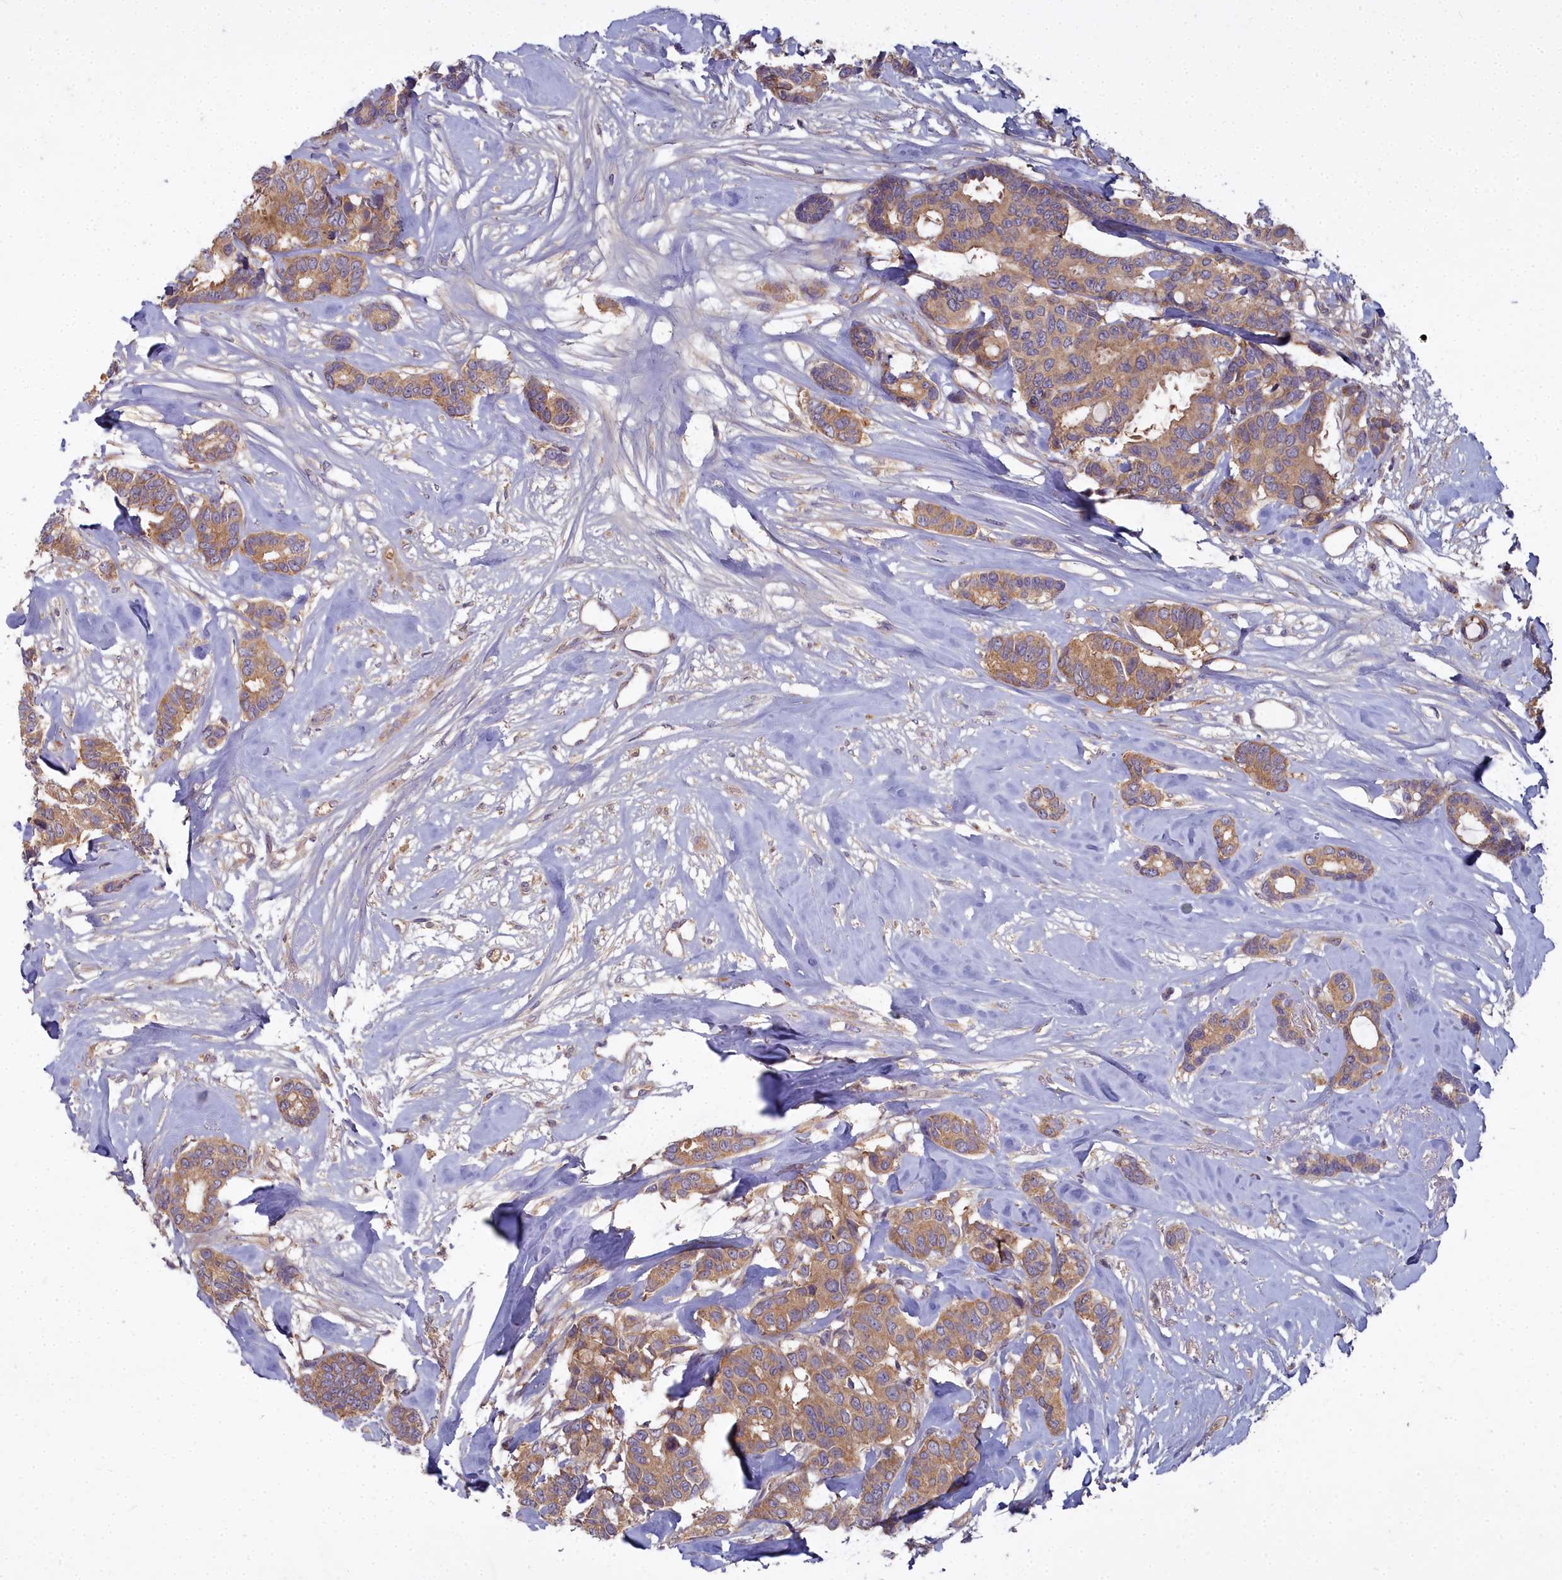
{"staining": {"intensity": "moderate", "quantity": ">75%", "location": "cytoplasmic/membranous"}, "tissue": "breast cancer", "cell_type": "Tumor cells", "image_type": "cancer", "snomed": [{"axis": "morphology", "description": "Duct carcinoma"}, {"axis": "topography", "description": "Breast"}], "caption": "Protein expression analysis of breast cancer (intraductal carcinoma) reveals moderate cytoplasmic/membranous expression in about >75% of tumor cells. (IHC, brightfield microscopy, high magnification).", "gene": "CCDC167", "patient": {"sex": "female", "age": 87}}